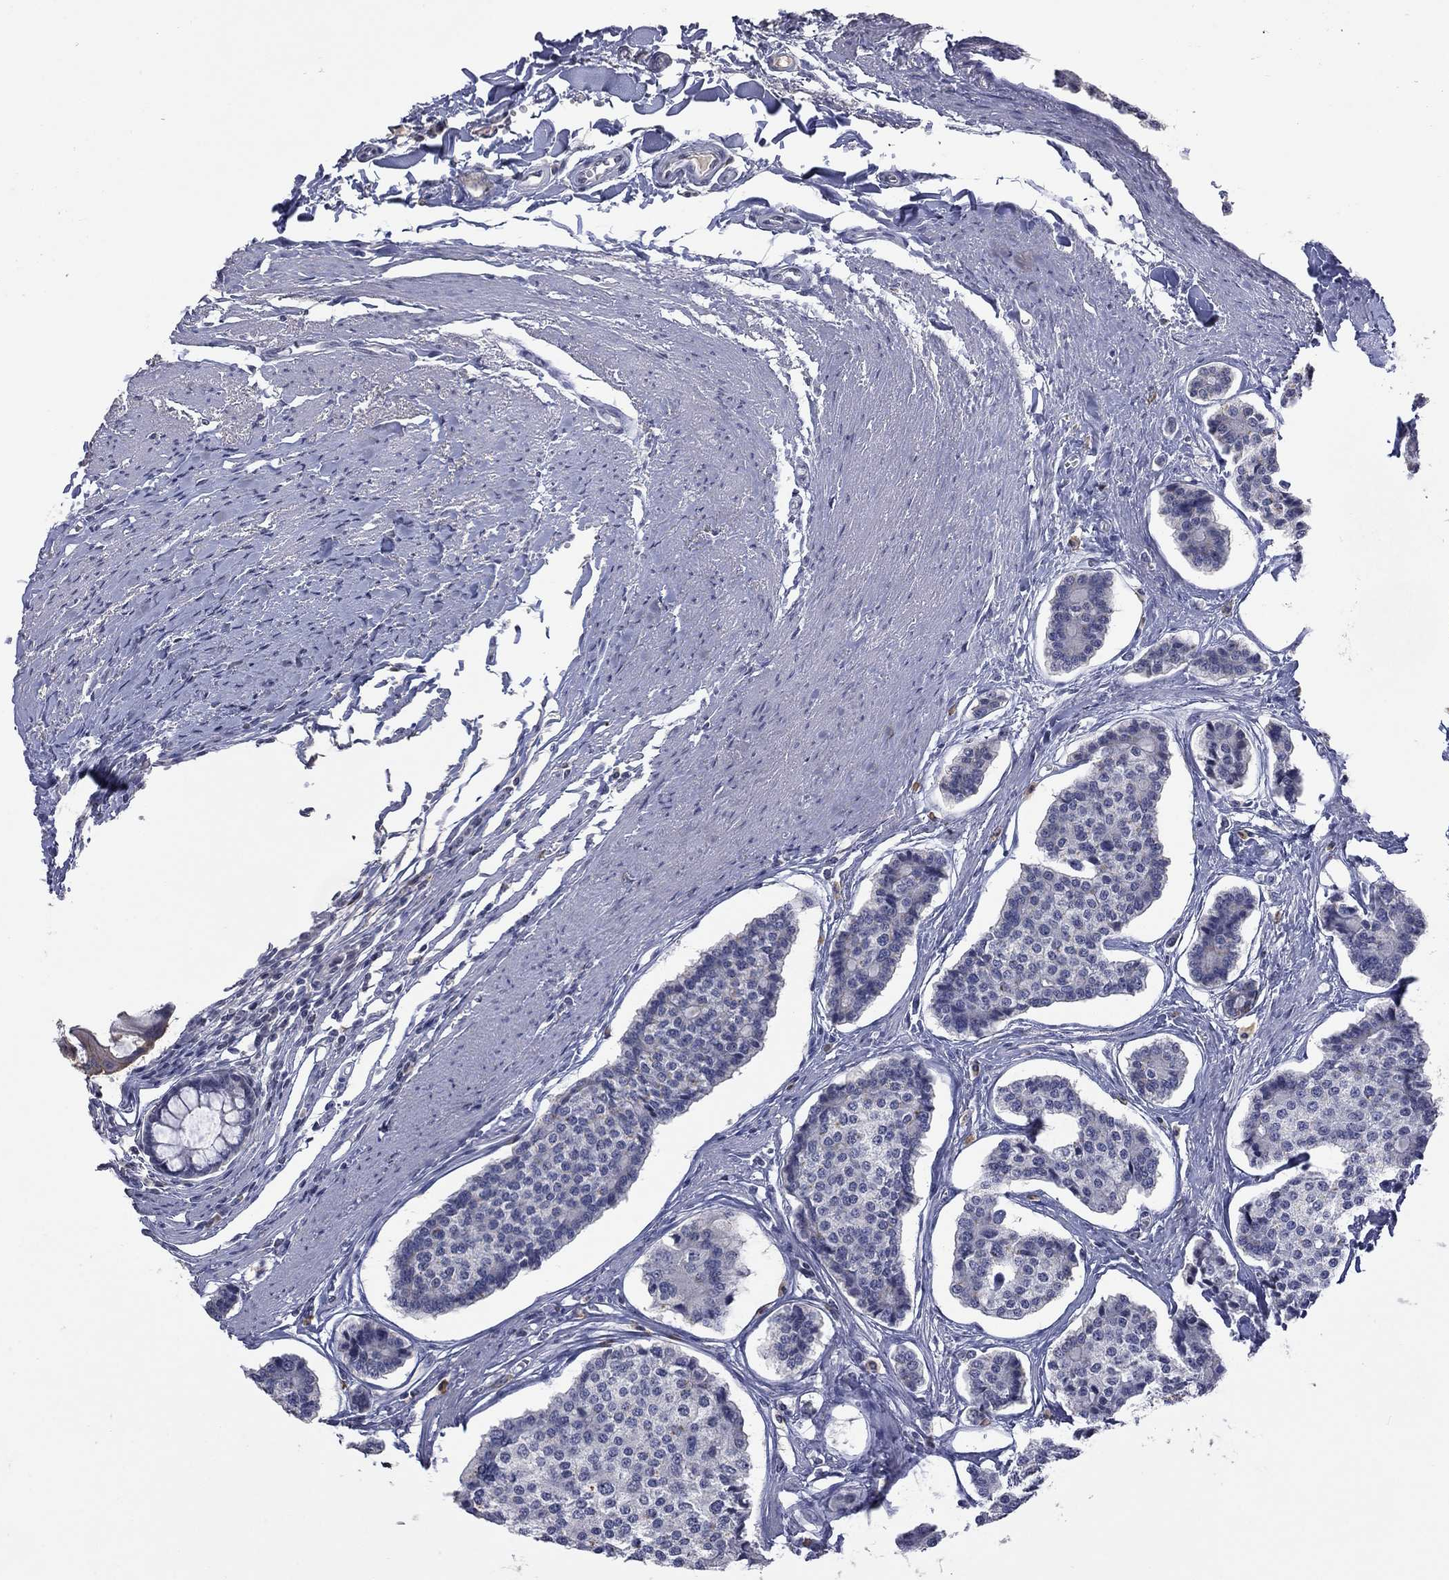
{"staining": {"intensity": "negative", "quantity": "none", "location": "none"}, "tissue": "carcinoid", "cell_type": "Tumor cells", "image_type": "cancer", "snomed": [{"axis": "morphology", "description": "Carcinoid, malignant, NOS"}, {"axis": "topography", "description": "Small intestine"}], "caption": "This photomicrograph is of carcinoid (malignant) stained with immunohistochemistry (IHC) to label a protein in brown with the nuclei are counter-stained blue. There is no positivity in tumor cells. (Stains: DAB IHC with hematoxylin counter stain, Microscopy: brightfield microscopy at high magnification).", "gene": "SLC51A", "patient": {"sex": "female", "age": 65}}